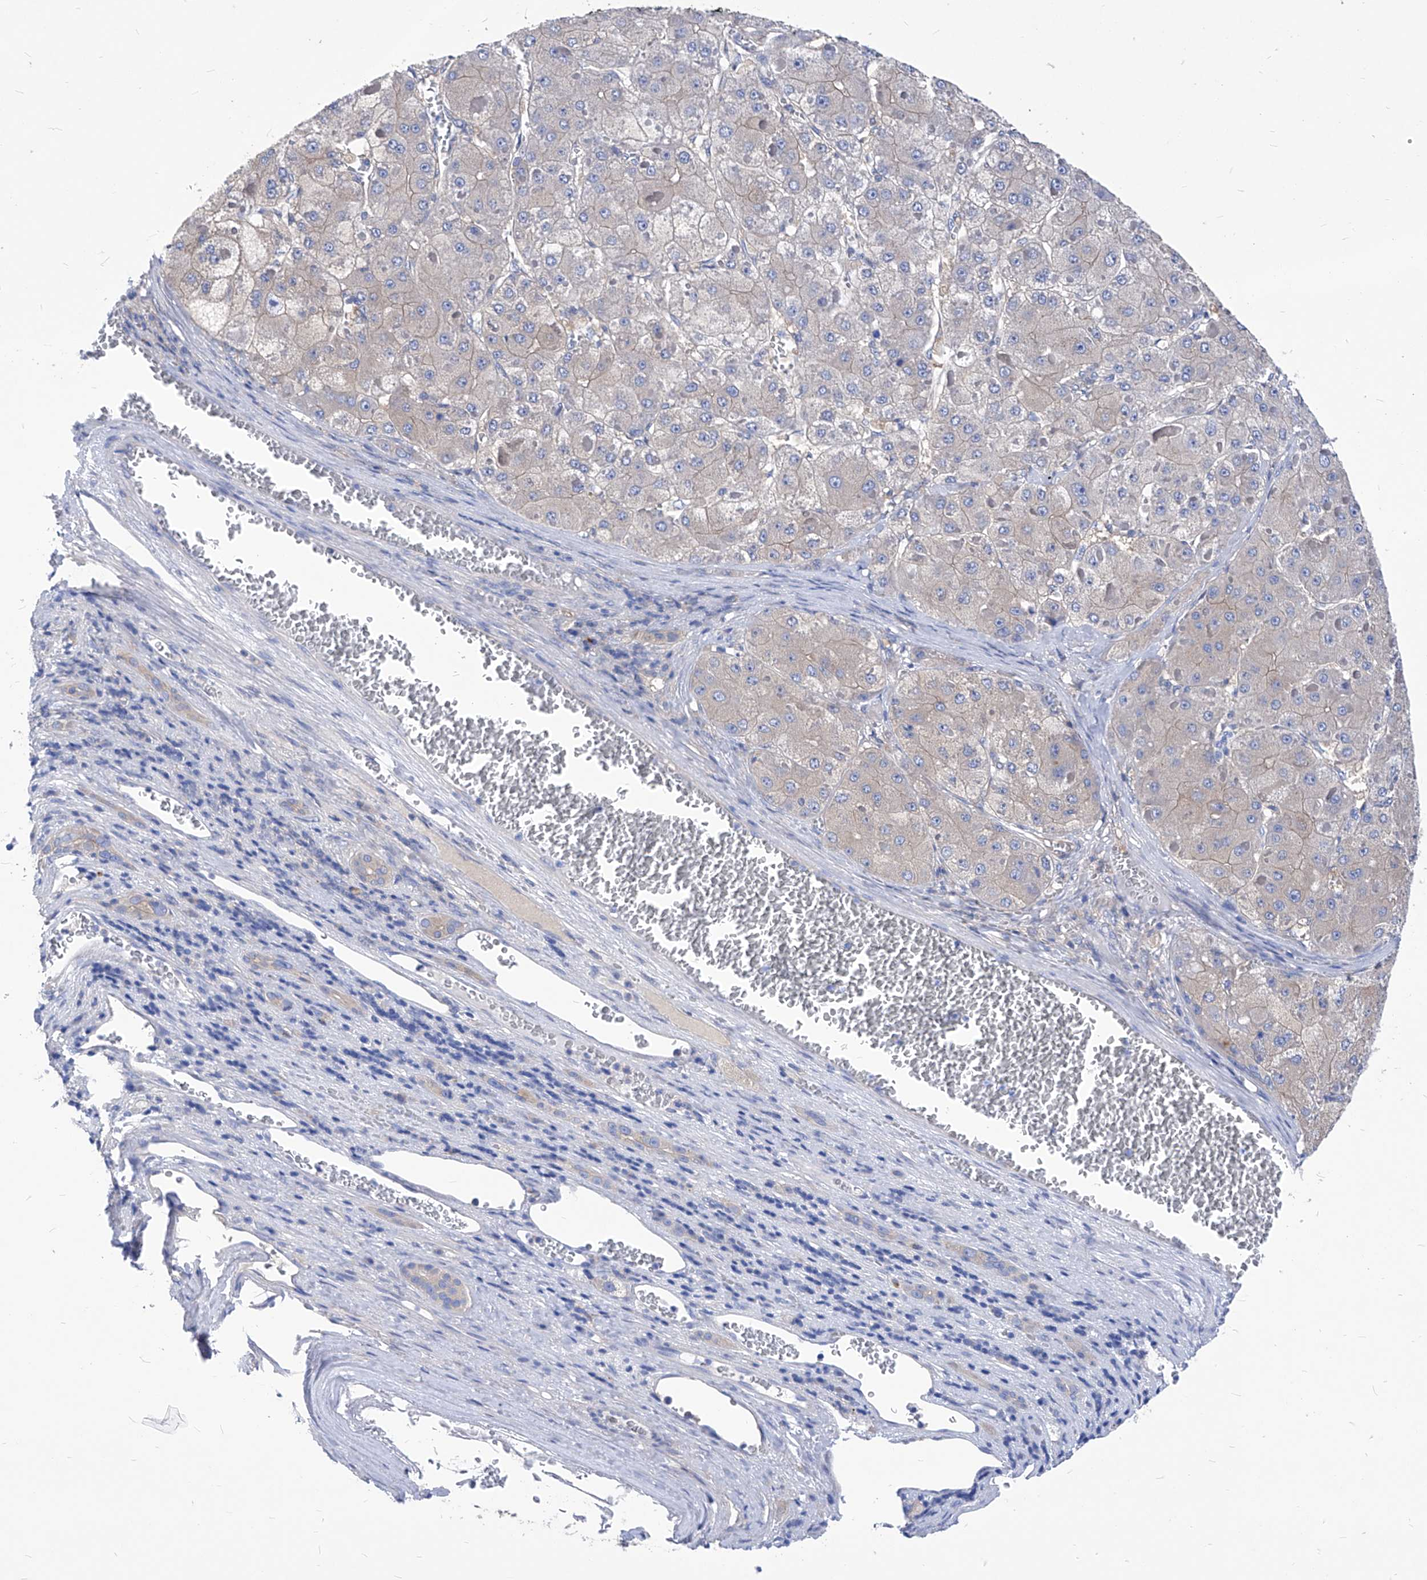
{"staining": {"intensity": "weak", "quantity": "<25%", "location": "cytoplasmic/membranous"}, "tissue": "liver cancer", "cell_type": "Tumor cells", "image_type": "cancer", "snomed": [{"axis": "morphology", "description": "Carcinoma, Hepatocellular, NOS"}, {"axis": "topography", "description": "Liver"}], "caption": "This is an immunohistochemistry photomicrograph of liver cancer. There is no staining in tumor cells.", "gene": "XPNPEP1", "patient": {"sex": "female", "age": 73}}